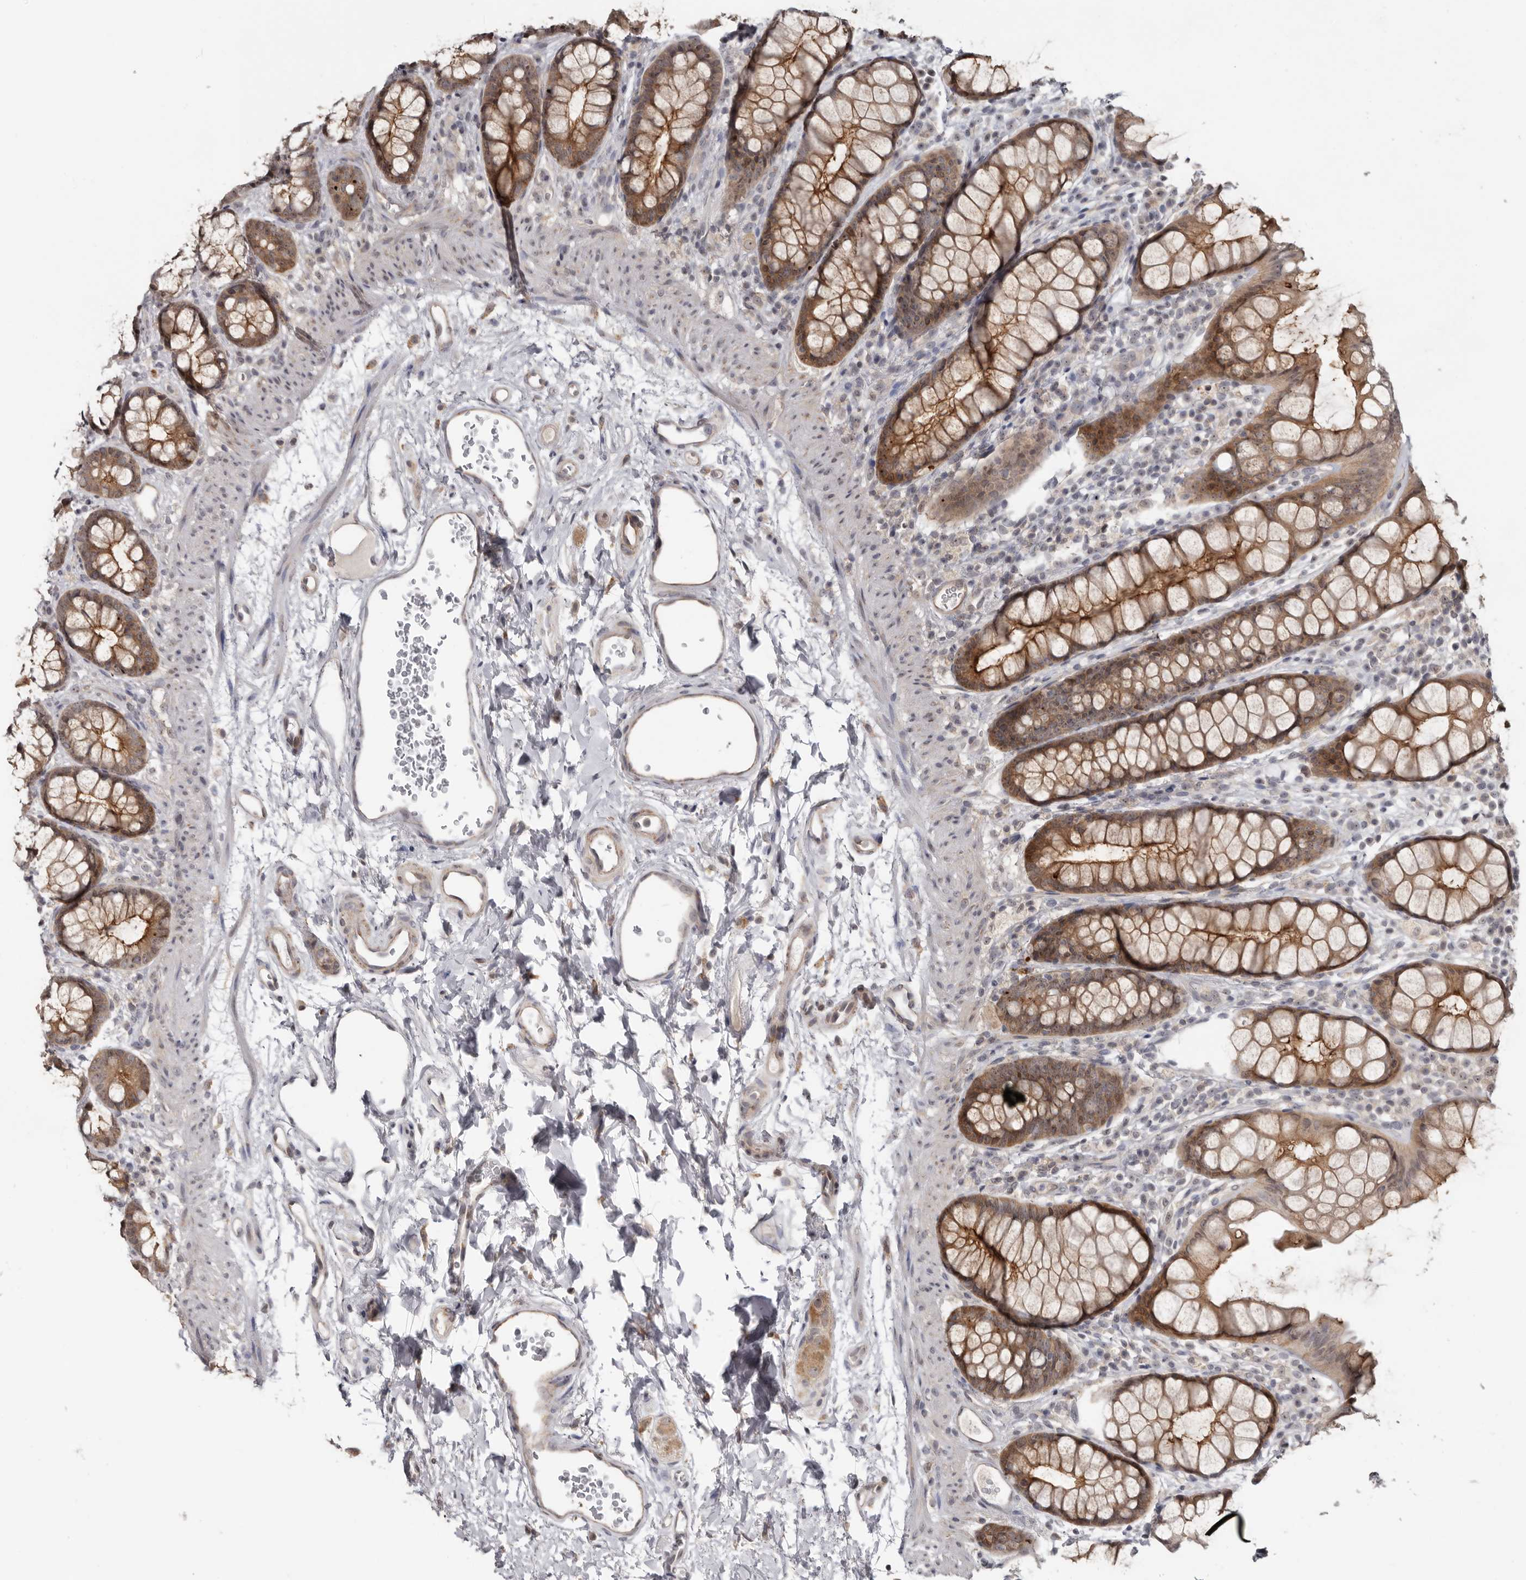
{"staining": {"intensity": "moderate", "quantity": ">75%", "location": "cytoplasmic/membranous"}, "tissue": "rectum", "cell_type": "Glandular cells", "image_type": "normal", "snomed": [{"axis": "morphology", "description": "Normal tissue, NOS"}, {"axis": "topography", "description": "Rectum"}], "caption": "A brown stain shows moderate cytoplasmic/membranous staining of a protein in glandular cells of normal human rectum.", "gene": "BAD", "patient": {"sex": "female", "age": 65}}